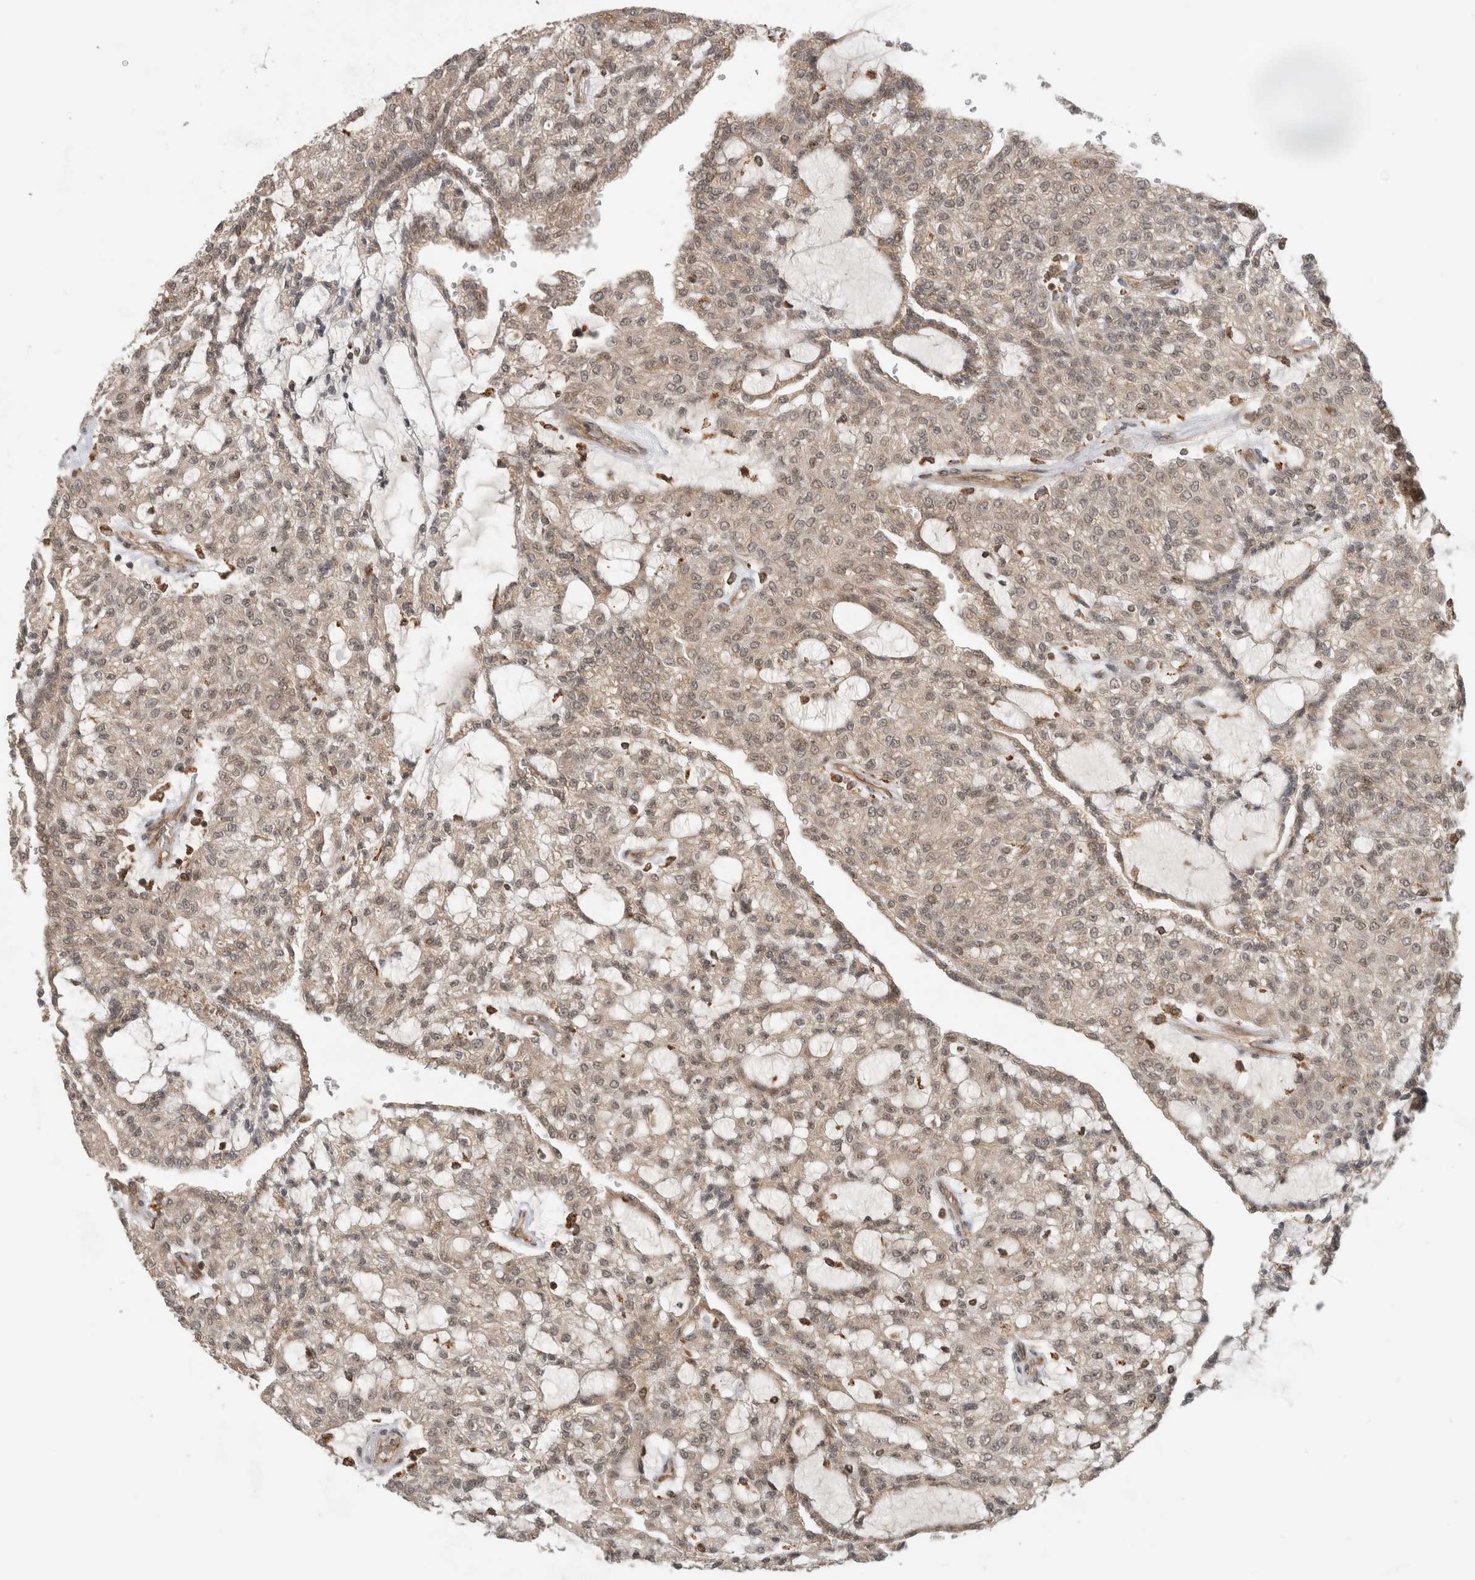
{"staining": {"intensity": "weak", "quantity": ">75%", "location": "cytoplasmic/membranous,nuclear"}, "tissue": "renal cancer", "cell_type": "Tumor cells", "image_type": "cancer", "snomed": [{"axis": "morphology", "description": "Adenocarcinoma, NOS"}, {"axis": "topography", "description": "Kidney"}], "caption": "A histopathology image showing weak cytoplasmic/membranous and nuclear positivity in about >75% of tumor cells in renal adenocarcinoma, as visualized by brown immunohistochemical staining.", "gene": "WASF2", "patient": {"sex": "male", "age": 63}}